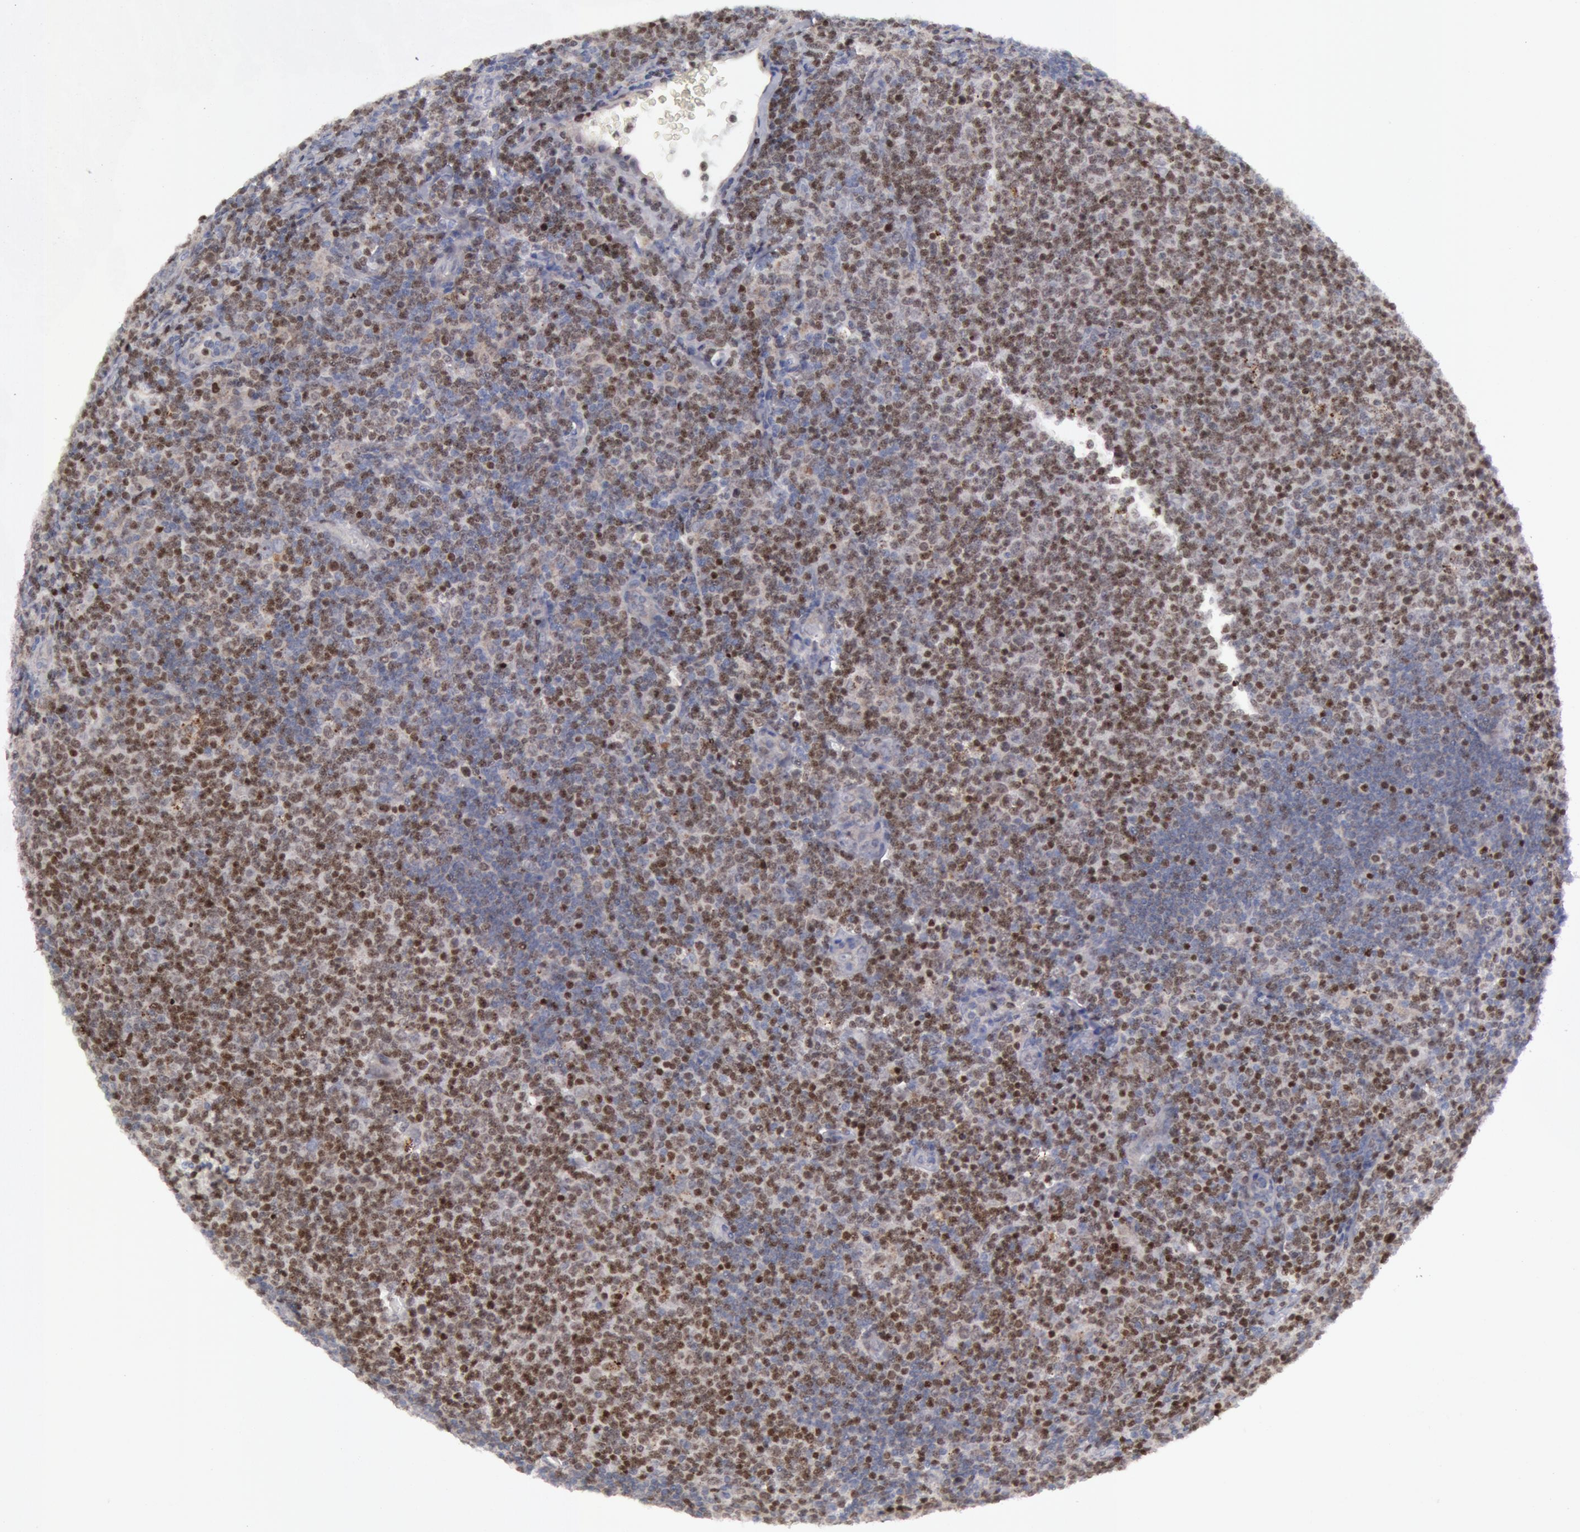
{"staining": {"intensity": "weak", "quantity": "25%-75%", "location": "nuclear"}, "tissue": "lymphoma", "cell_type": "Tumor cells", "image_type": "cancer", "snomed": [{"axis": "morphology", "description": "Malignant lymphoma, non-Hodgkin's type, Low grade"}, {"axis": "topography", "description": "Lymph node"}], "caption": "Tumor cells reveal weak nuclear staining in about 25%-75% of cells in lymphoma.", "gene": "ERBB2", "patient": {"sex": "male", "age": 74}}